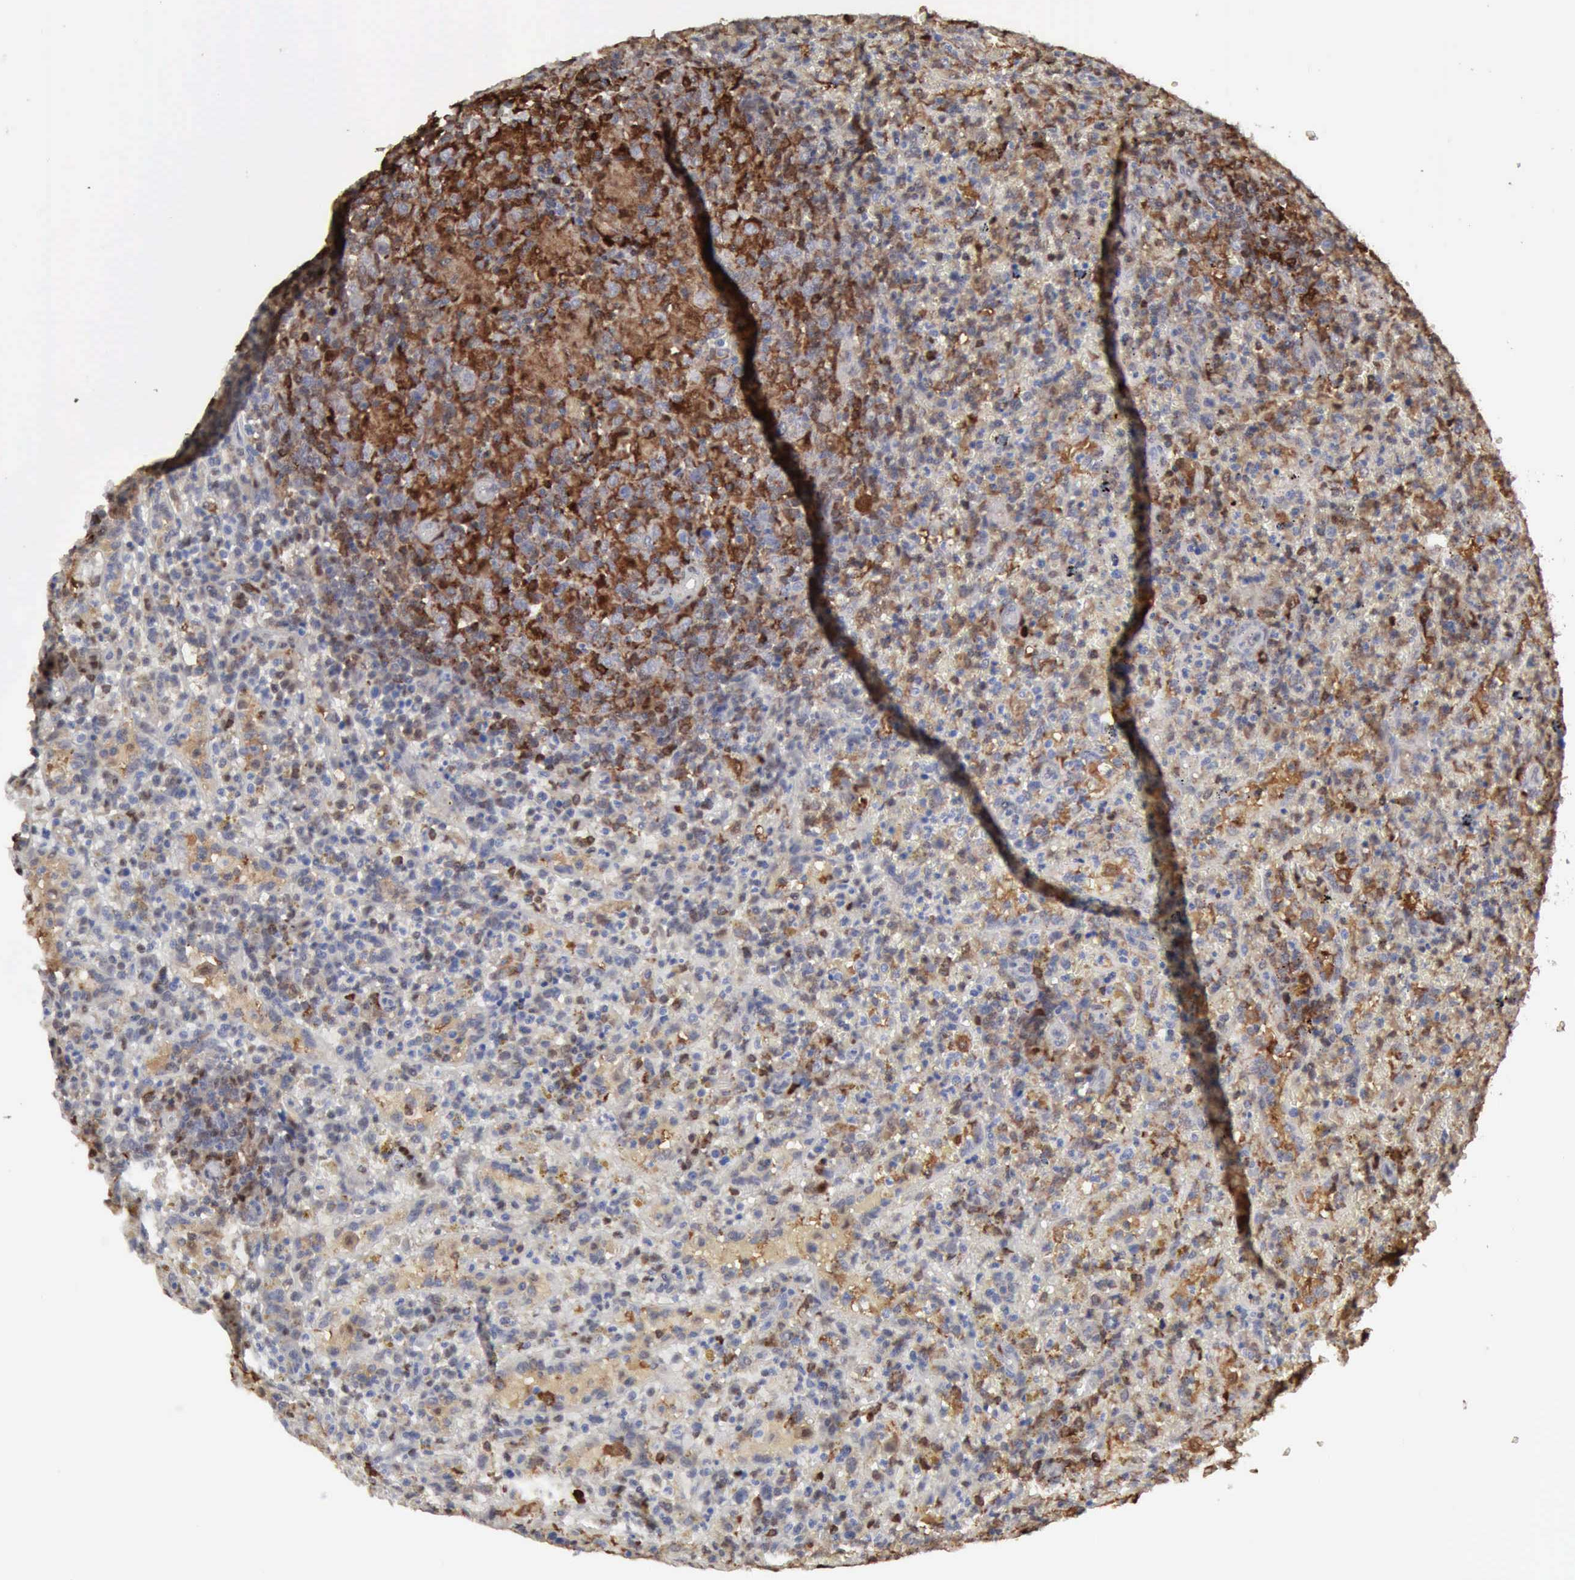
{"staining": {"intensity": "negative", "quantity": "none", "location": "none"}, "tissue": "lymphoma", "cell_type": "Tumor cells", "image_type": "cancer", "snomed": [{"axis": "morphology", "description": "Malignant lymphoma, non-Hodgkin's type, High grade"}, {"axis": "topography", "description": "Spleen"}, {"axis": "topography", "description": "Lymph node"}], "caption": "Tumor cells are negative for protein expression in human lymphoma. (DAB immunohistochemistry (IHC) visualized using brightfield microscopy, high magnification).", "gene": "STAT1", "patient": {"sex": "female", "age": 70}}